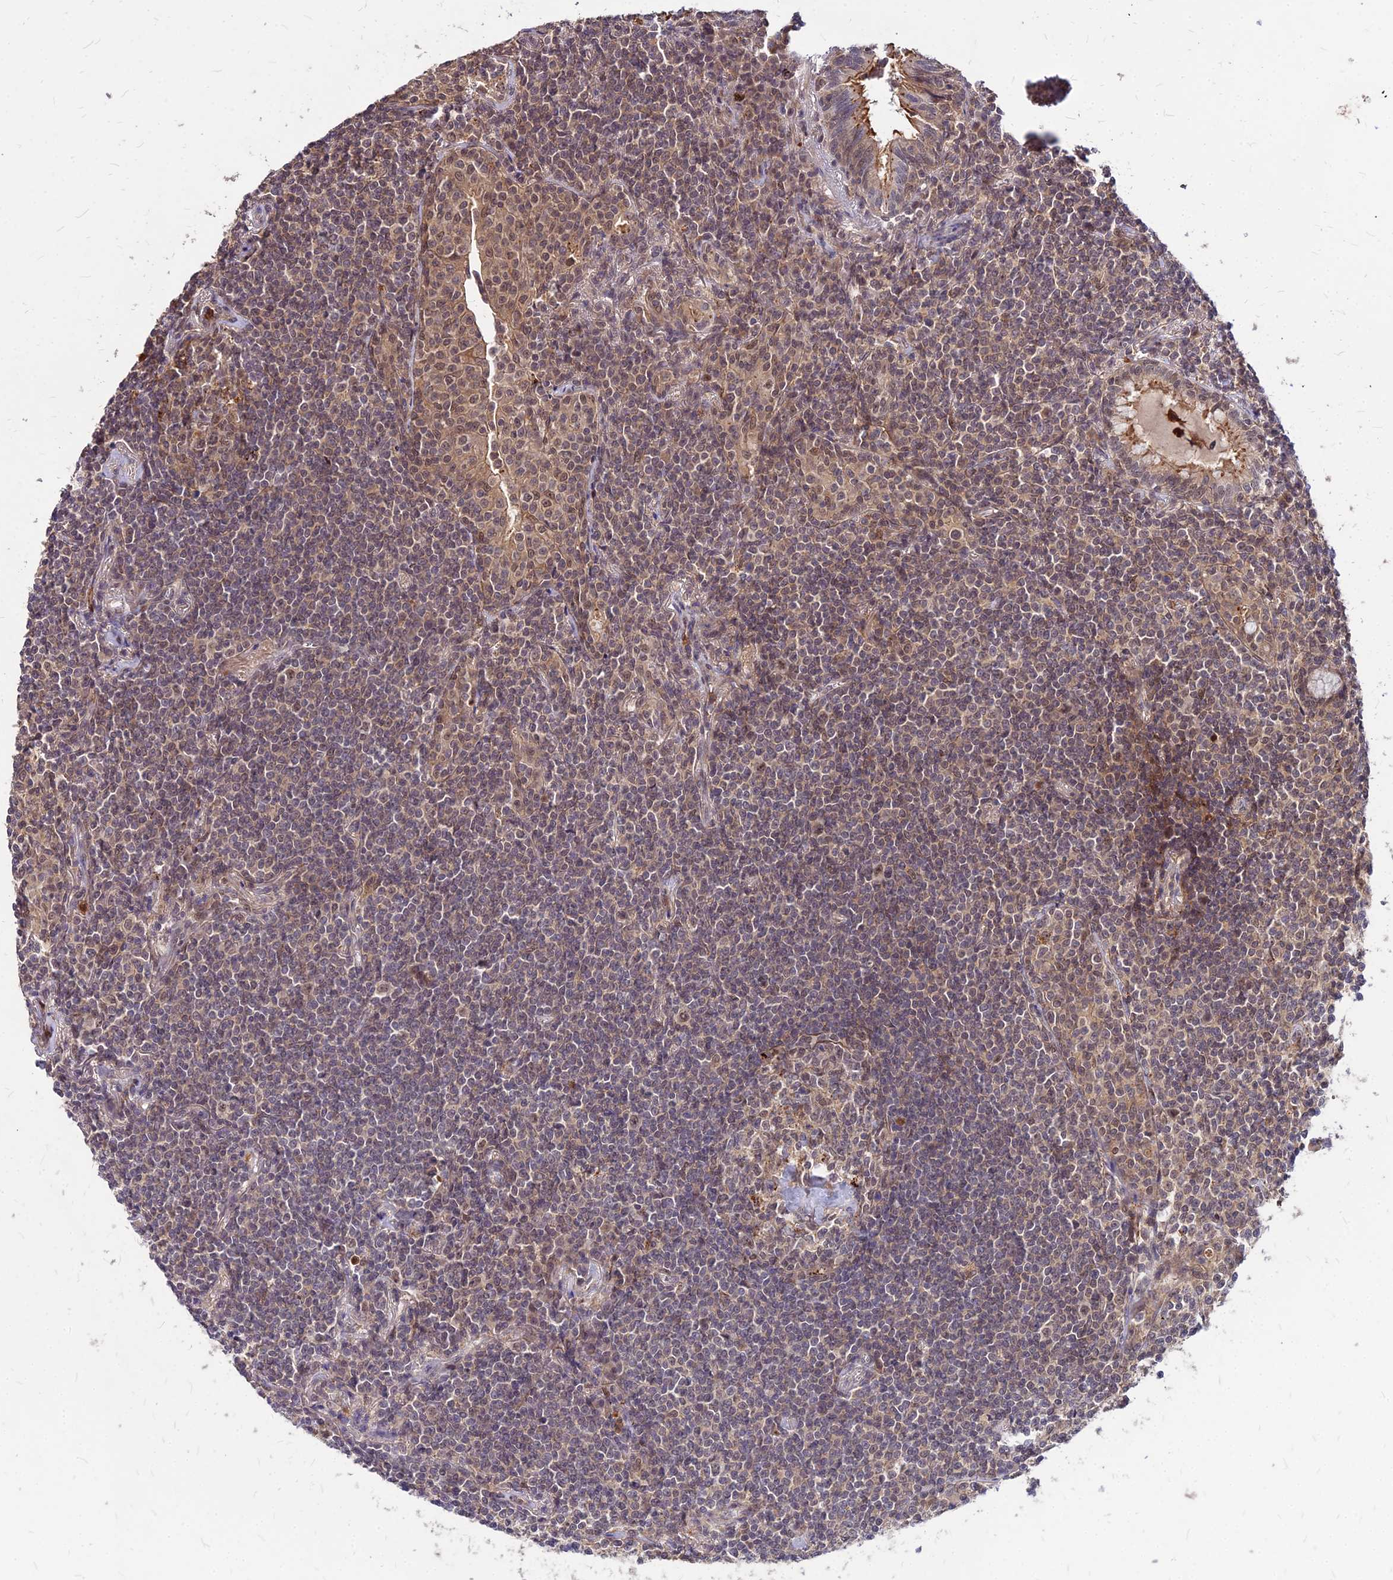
{"staining": {"intensity": "weak", "quantity": "25%-75%", "location": "cytoplasmic/membranous,nuclear"}, "tissue": "lymphoma", "cell_type": "Tumor cells", "image_type": "cancer", "snomed": [{"axis": "morphology", "description": "Malignant lymphoma, non-Hodgkin's type, Low grade"}, {"axis": "topography", "description": "Lung"}], "caption": "DAB immunohistochemical staining of malignant lymphoma, non-Hodgkin's type (low-grade) shows weak cytoplasmic/membranous and nuclear protein staining in approximately 25%-75% of tumor cells.", "gene": "APBA3", "patient": {"sex": "female", "age": 71}}